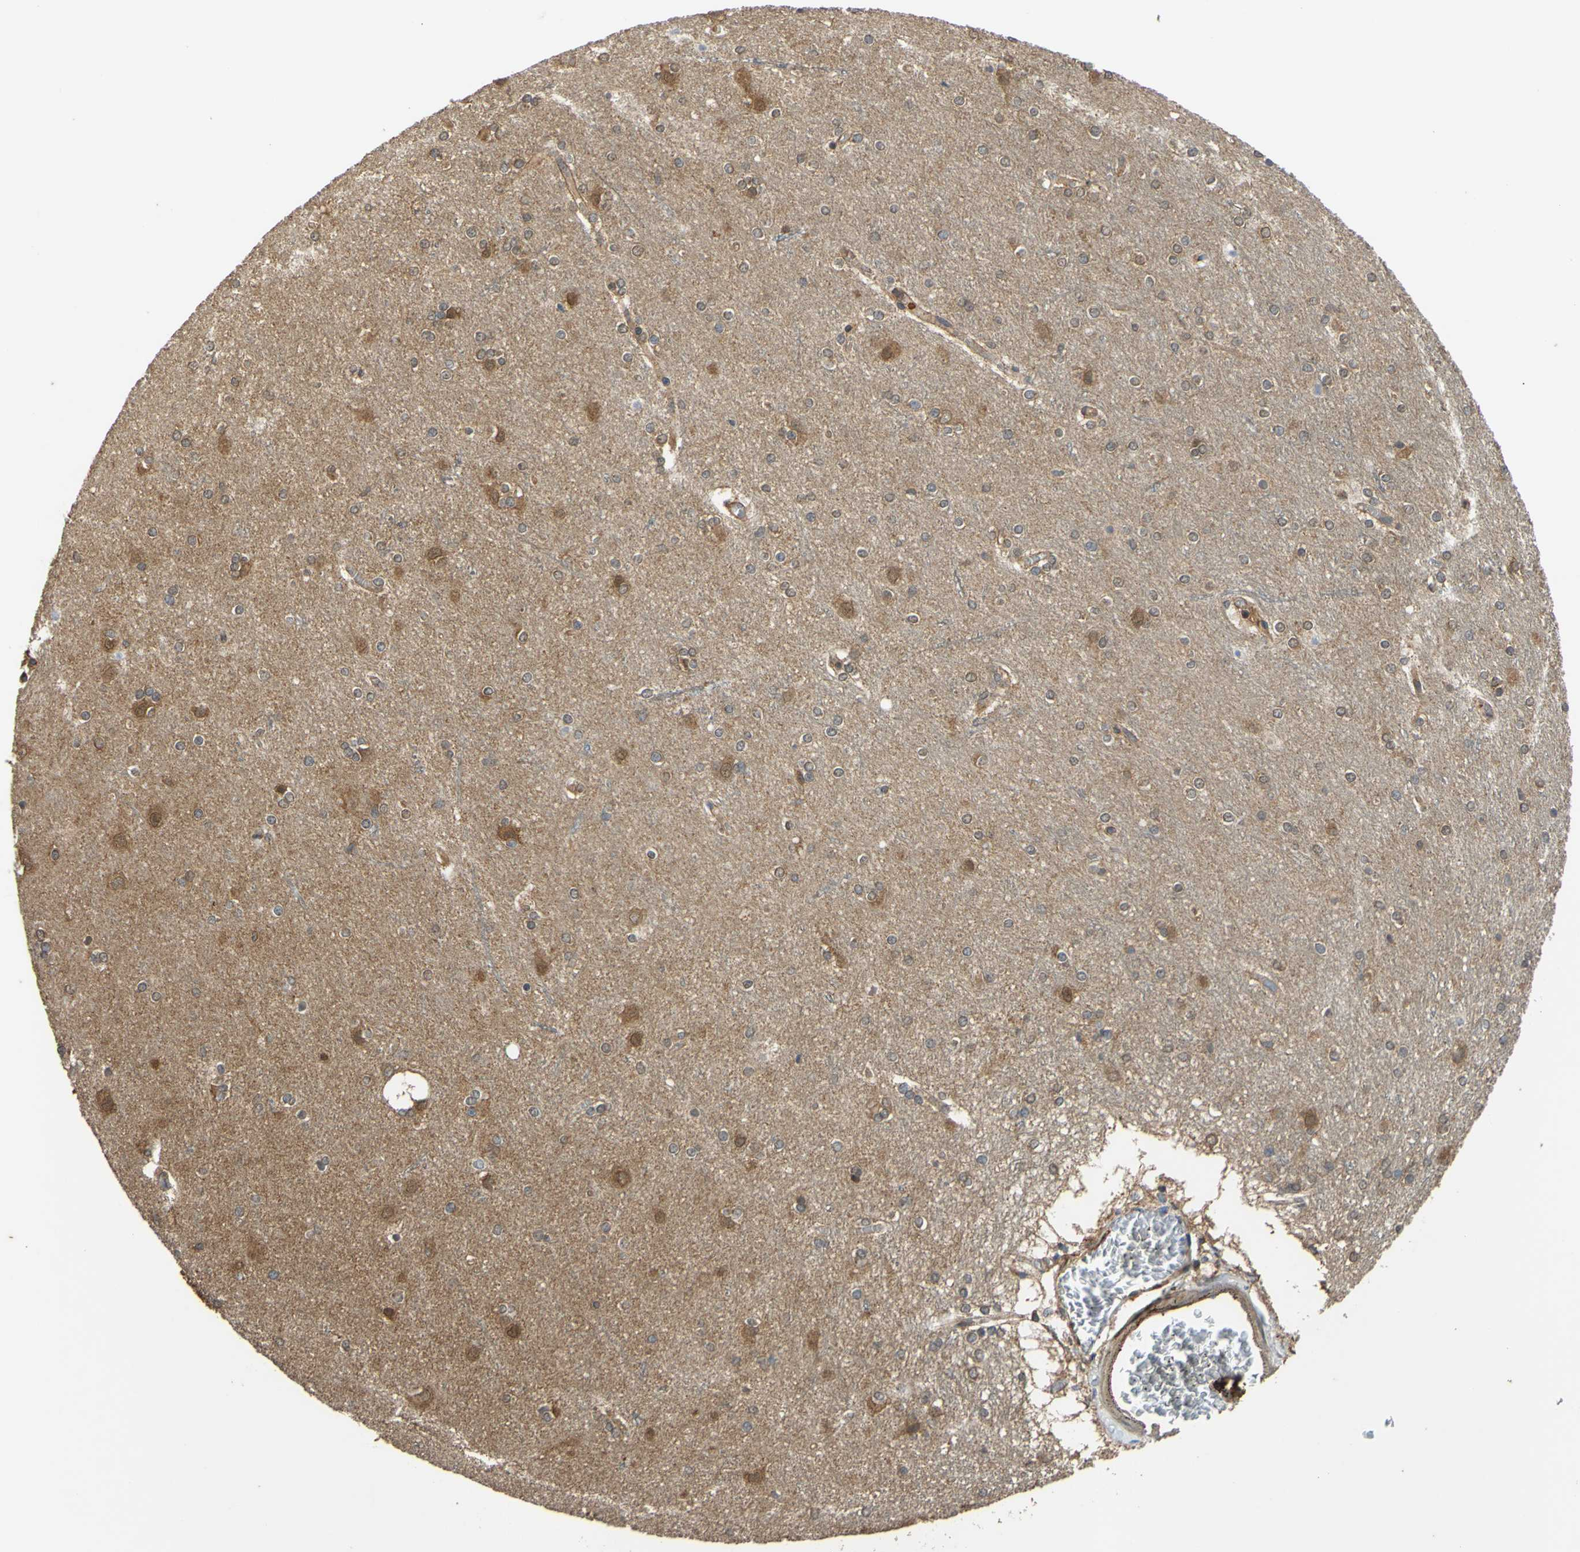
{"staining": {"intensity": "weak", "quantity": ">75%", "location": "cytoplasmic/membranous"}, "tissue": "cerebral cortex", "cell_type": "Endothelial cells", "image_type": "normal", "snomed": [{"axis": "morphology", "description": "Normal tissue, NOS"}, {"axis": "topography", "description": "Cerebral cortex"}], "caption": "Immunohistochemical staining of normal human cerebral cortex reveals weak cytoplasmic/membranous protein staining in approximately >75% of endothelial cells.", "gene": "CTTN", "patient": {"sex": "female", "age": 54}}